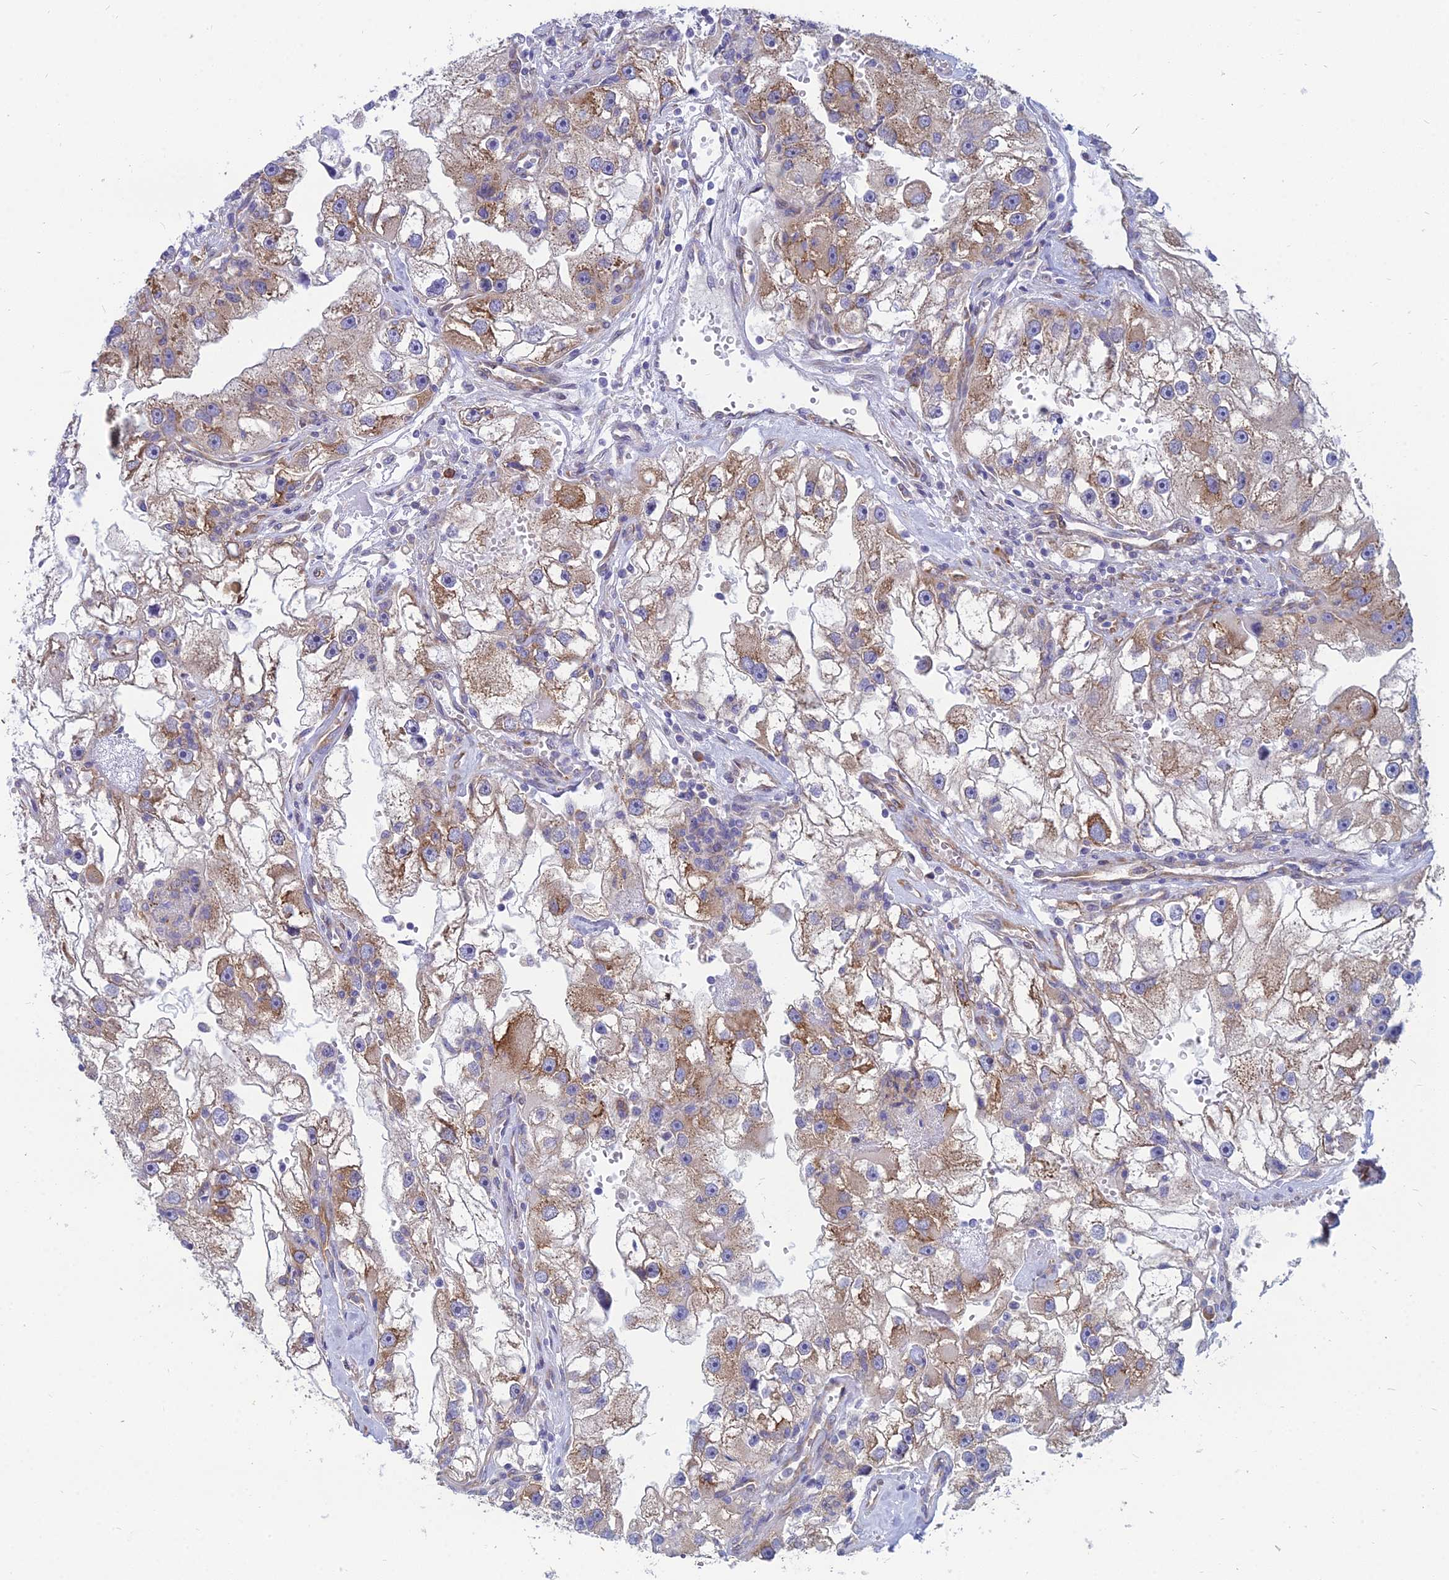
{"staining": {"intensity": "moderate", "quantity": ">75%", "location": "cytoplasmic/membranous"}, "tissue": "renal cancer", "cell_type": "Tumor cells", "image_type": "cancer", "snomed": [{"axis": "morphology", "description": "Adenocarcinoma, NOS"}, {"axis": "topography", "description": "Kidney"}], "caption": "Brown immunohistochemical staining in human renal cancer reveals moderate cytoplasmic/membranous staining in approximately >75% of tumor cells.", "gene": "TXLNA", "patient": {"sex": "male", "age": 63}}